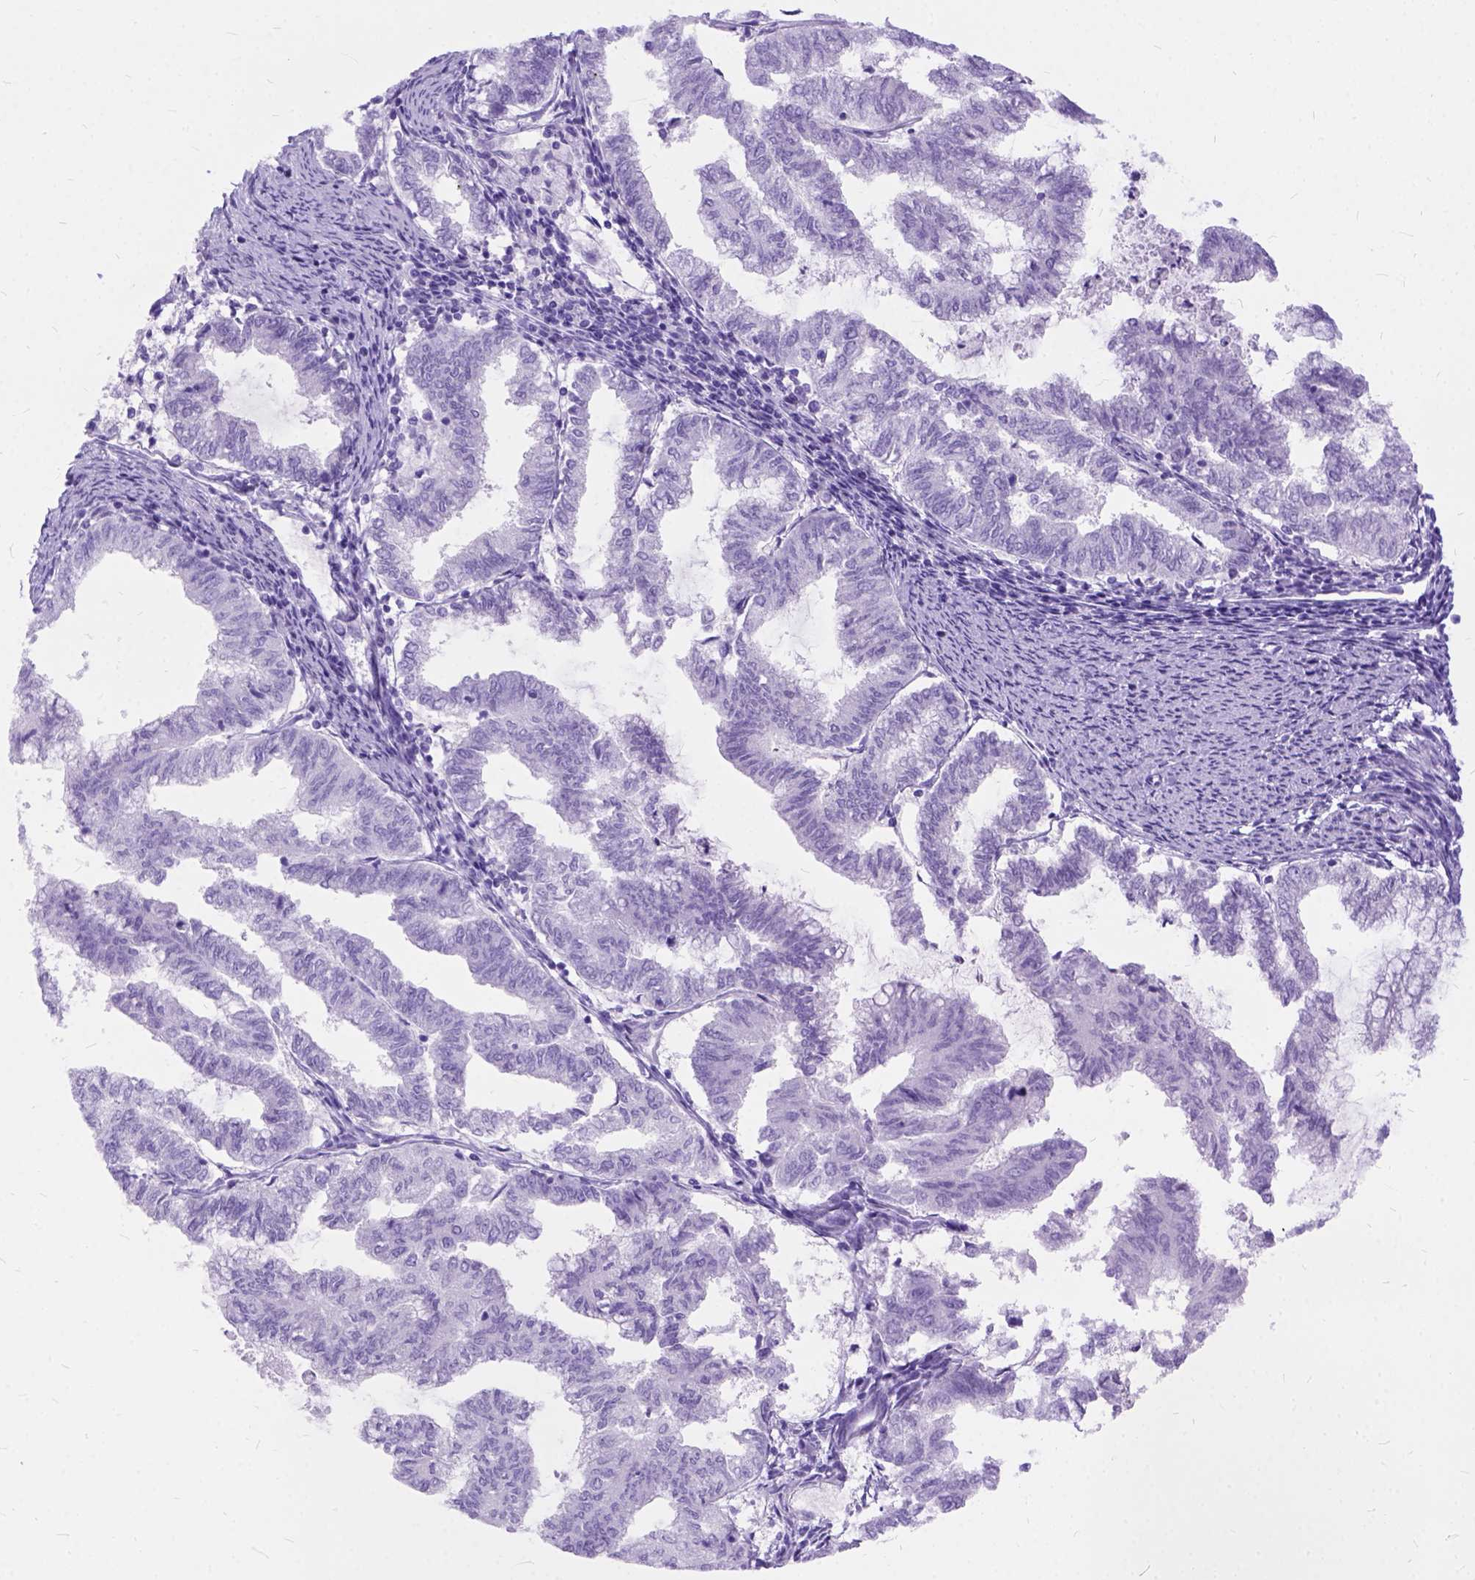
{"staining": {"intensity": "negative", "quantity": "none", "location": "none"}, "tissue": "endometrial cancer", "cell_type": "Tumor cells", "image_type": "cancer", "snomed": [{"axis": "morphology", "description": "Adenocarcinoma, NOS"}, {"axis": "topography", "description": "Endometrium"}], "caption": "Photomicrograph shows no protein staining in tumor cells of endometrial cancer (adenocarcinoma) tissue. The staining is performed using DAB (3,3'-diaminobenzidine) brown chromogen with nuclei counter-stained in using hematoxylin.", "gene": "C1QTNF3", "patient": {"sex": "female", "age": 79}}